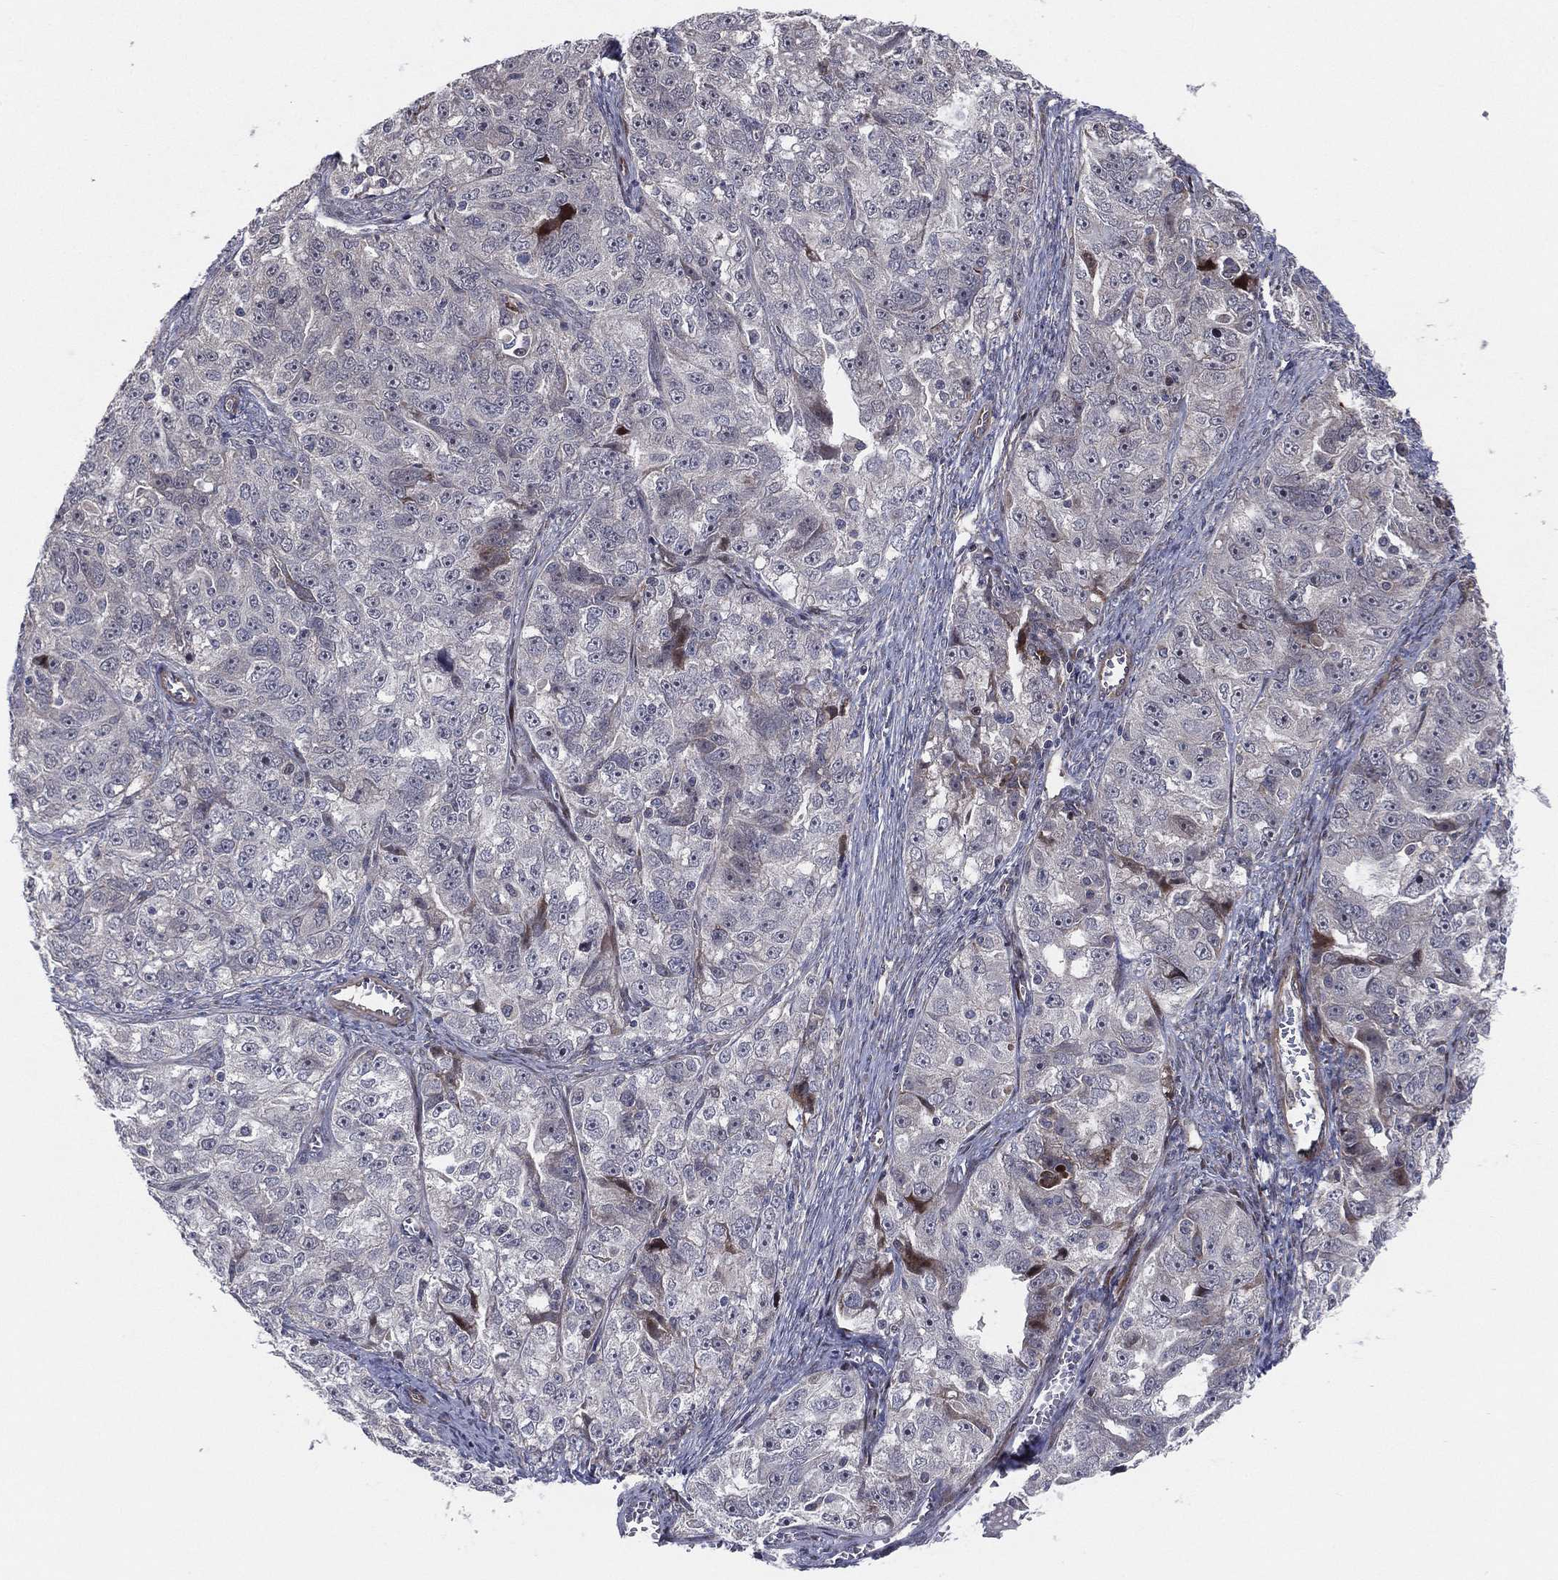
{"staining": {"intensity": "negative", "quantity": "none", "location": "none"}, "tissue": "ovarian cancer", "cell_type": "Tumor cells", "image_type": "cancer", "snomed": [{"axis": "morphology", "description": "Cystadenocarcinoma, serous, NOS"}, {"axis": "topography", "description": "Ovary"}], "caption": "Immunohistochemistry (IHC) of human serous cystadenocarcinoma (ovarian) reveals no positivity in tumor cells.", "gene": "UTP14A", "patient": {"sex": "female", "age": 51}}